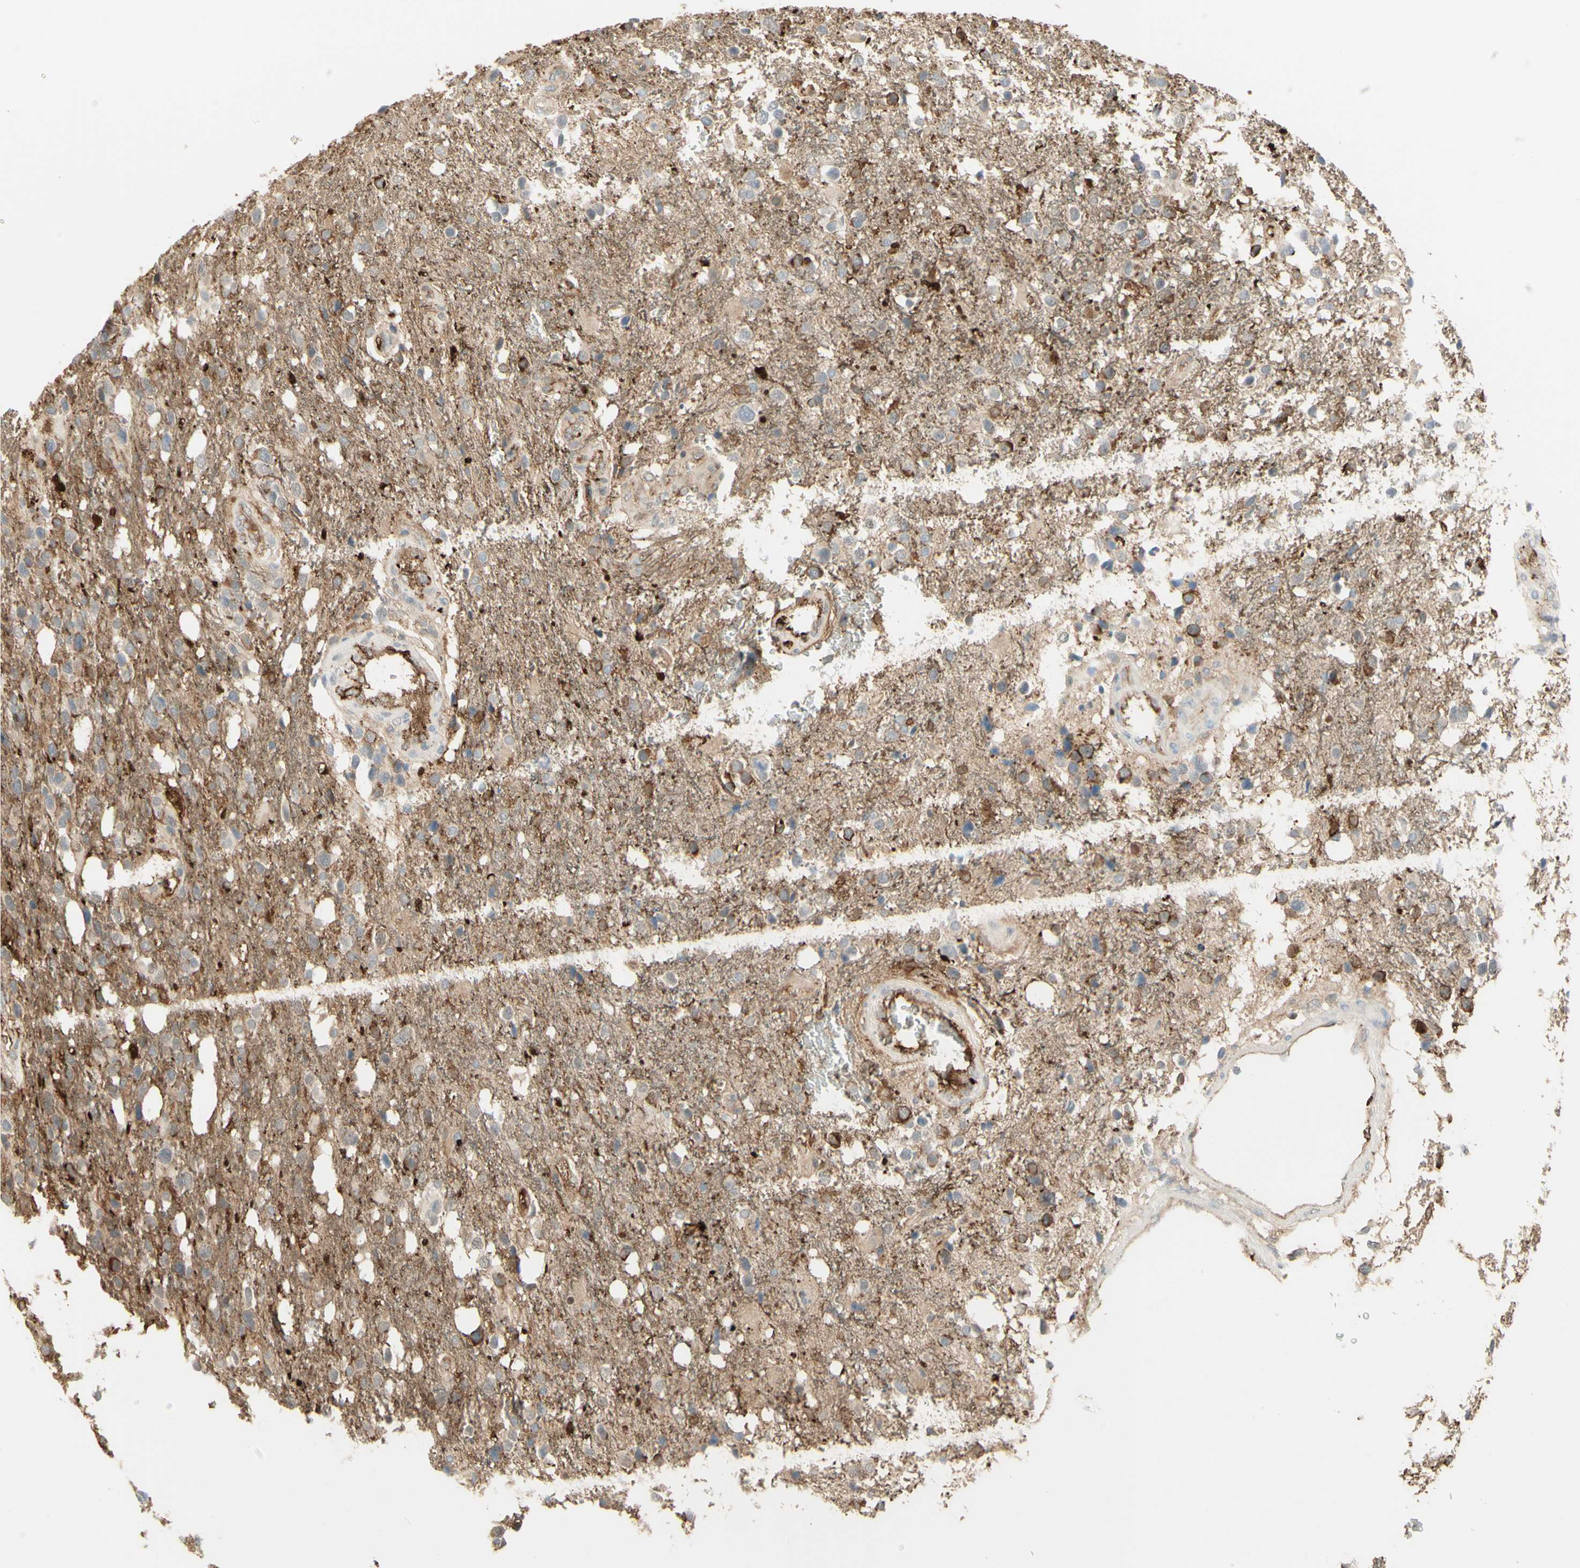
{"staining": {"intensity": "moderate", "quantity": "<25%", "location": "cytoplasmic/membranous"}, "tissue": "glioma", "cell_type": "Tumor cells", "image_type": "cancer", "snomed": [{"axis": "morphology", "description": "Glioma, malignant, High grade"}, {"axis": "topography", "description": "Brain"}], "caption": "High-grade glioma (malignant) was stained to show a protein in brown. There is low levels of moderate cytoplasmic/membranous positivity in about <25% of tumor cells. The staining is performed using DAB (3,3'-diaminobenzidine) brown chromogen to label protein expression. The nuclei are counter-stained blue using hematoxylin.", "gene": "ANGPT2", "patient": {"sex": "female", "age": 58}}